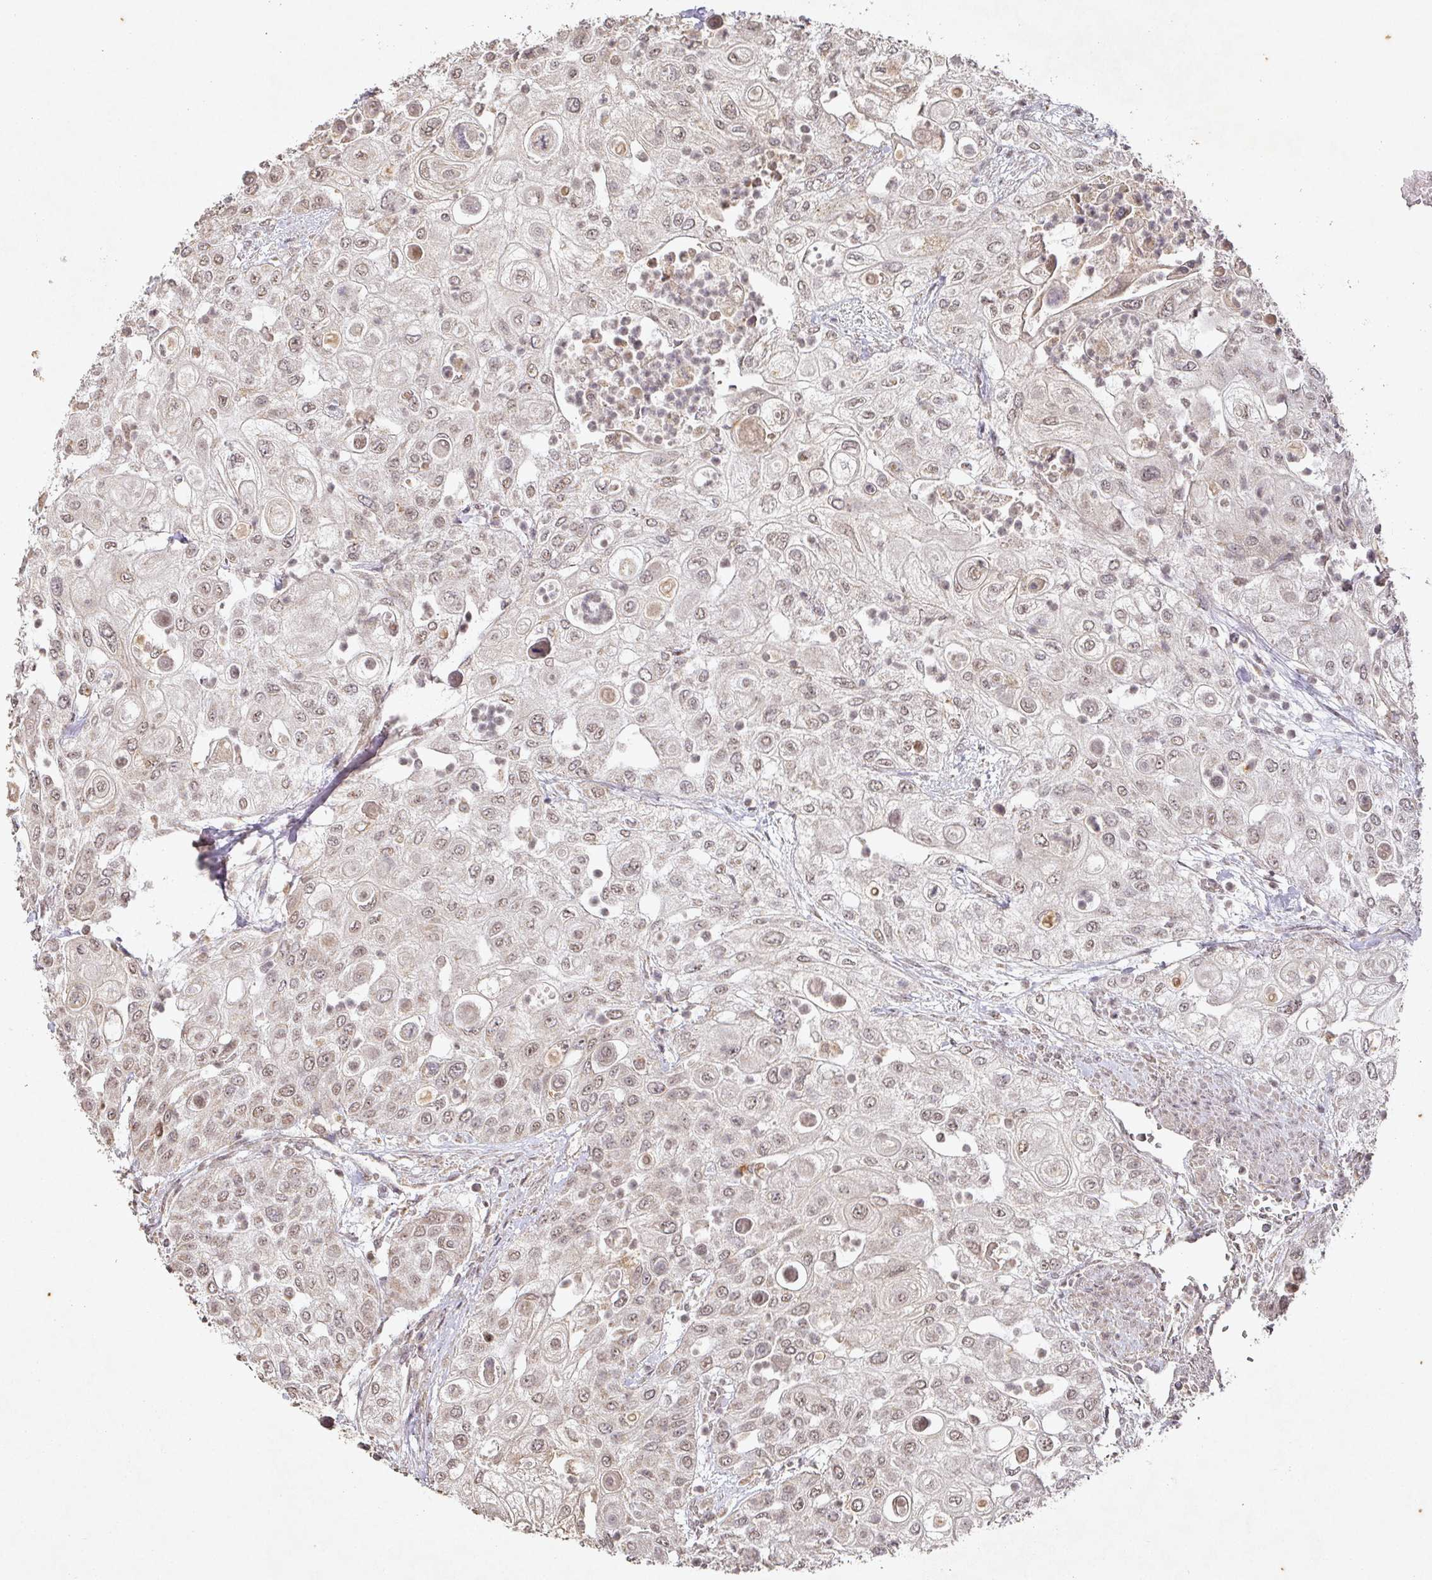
{"staining": {"intensity": "weak", "quantity": "25%-75%", "location": "nuclear"}, "tissue": "urothelial cancer", "cell_type": "Tumor cells", "image_type": "cancer", "snomed": [{"axis": "morphology", "description": "Urothelial carcinoma, High grade"}, {"axis": "topography", "description": "Urinary bladder"}], "caption": "Weak nuclear staining is identified in about 25%-75% of tumor cells in urothelial carcinoma (high-grade).", "gene": "CAPN5", "patient": {"sex": "female", "age": 79}}